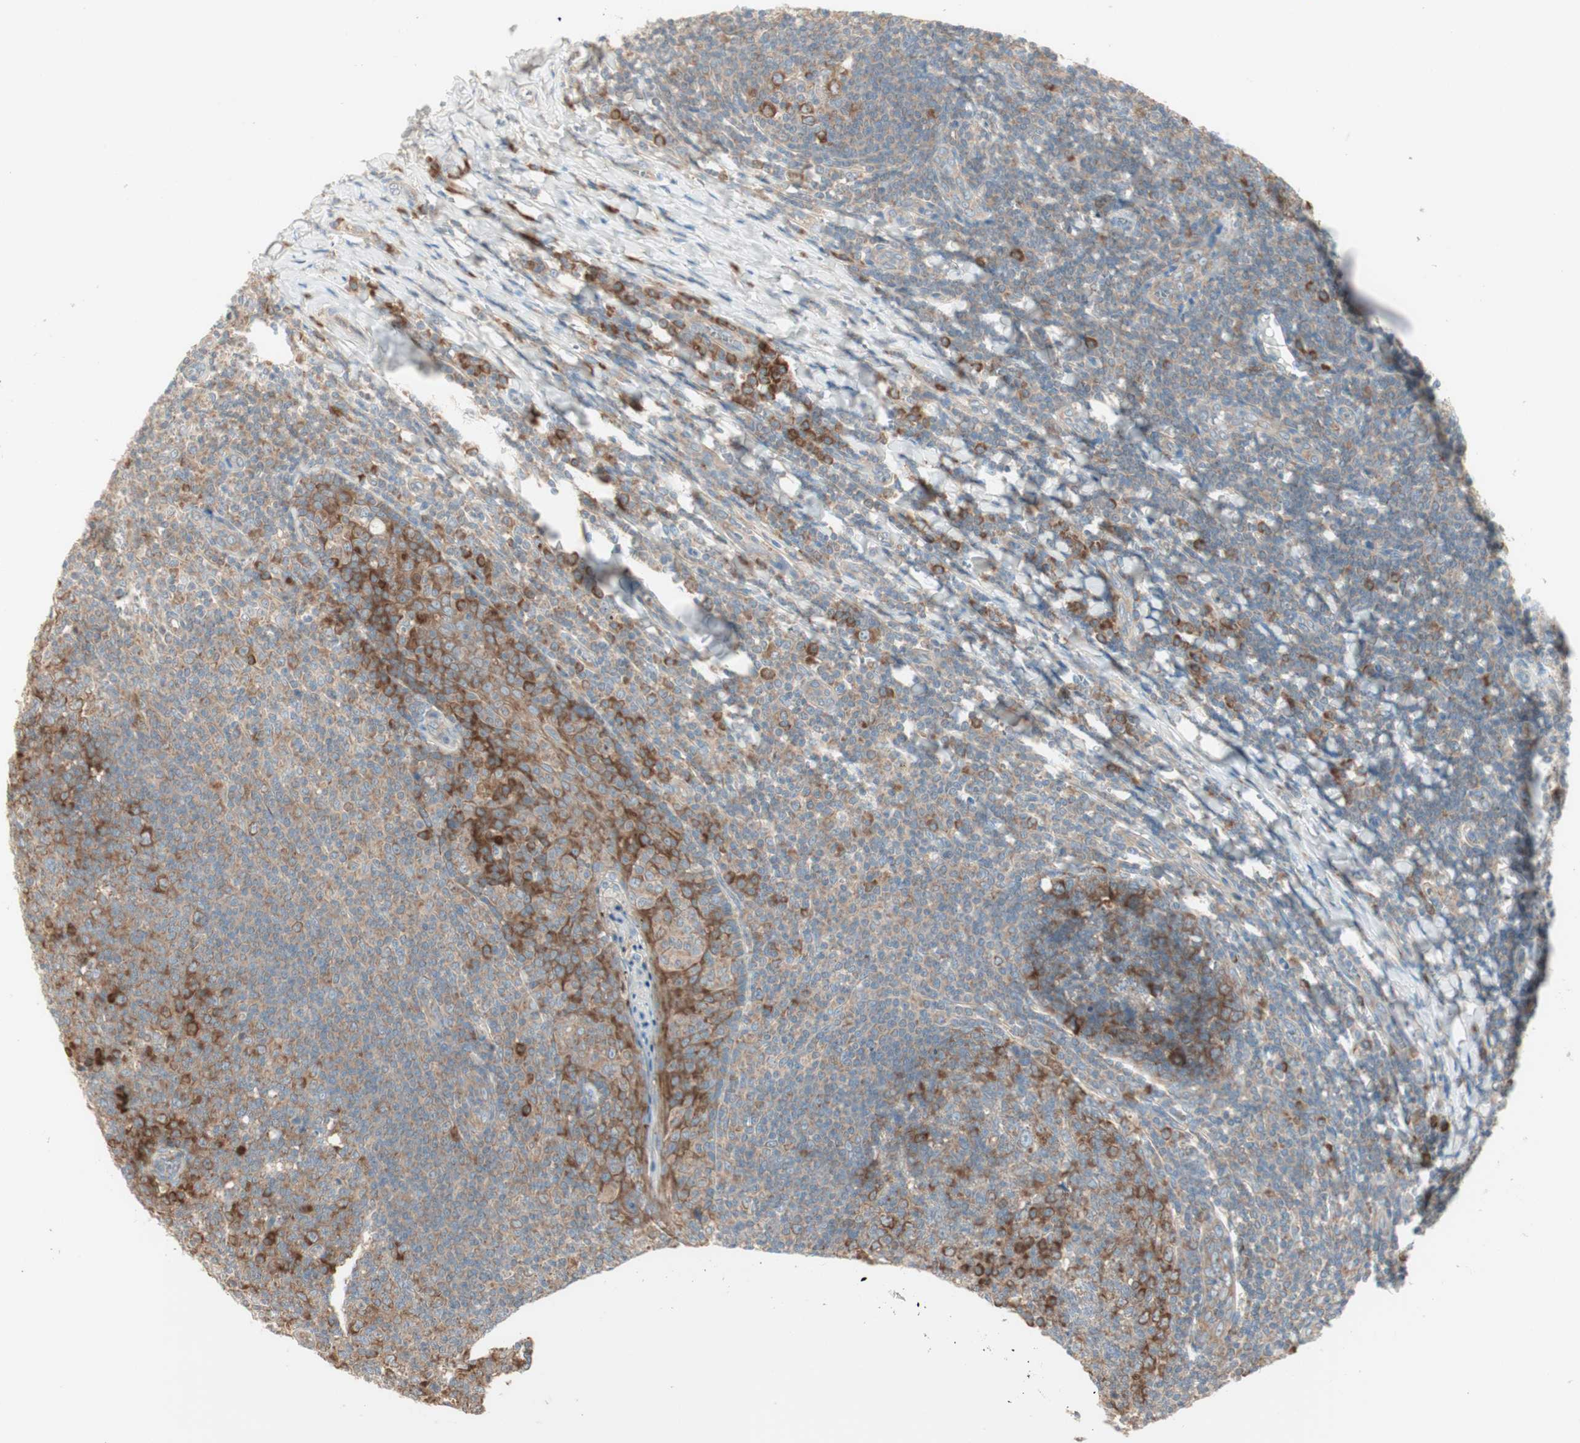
{"staining": {"intensity": "strong", "quantity": "25%-75%", "location": "cytoplasmic/membranous"}, "tissue": "tonsil", "cell_type": "Germinal center cells", "image_type": "normal", "snomed": [{"axis": "morphology", "description": "Normal tissue, NOS"}, {"axis": "topography", "description": "Tonsil"}], "caption": "Germinal center cells demonstrate strong cytoplasmic/membranous expression in approximately 25%-75% of cells in benign tonsil. Ihc stains the protein of interest in brown and the nuclei are stained blue.", "gene": "RPL23", "patient": {"sex": "male", "age": 31}}